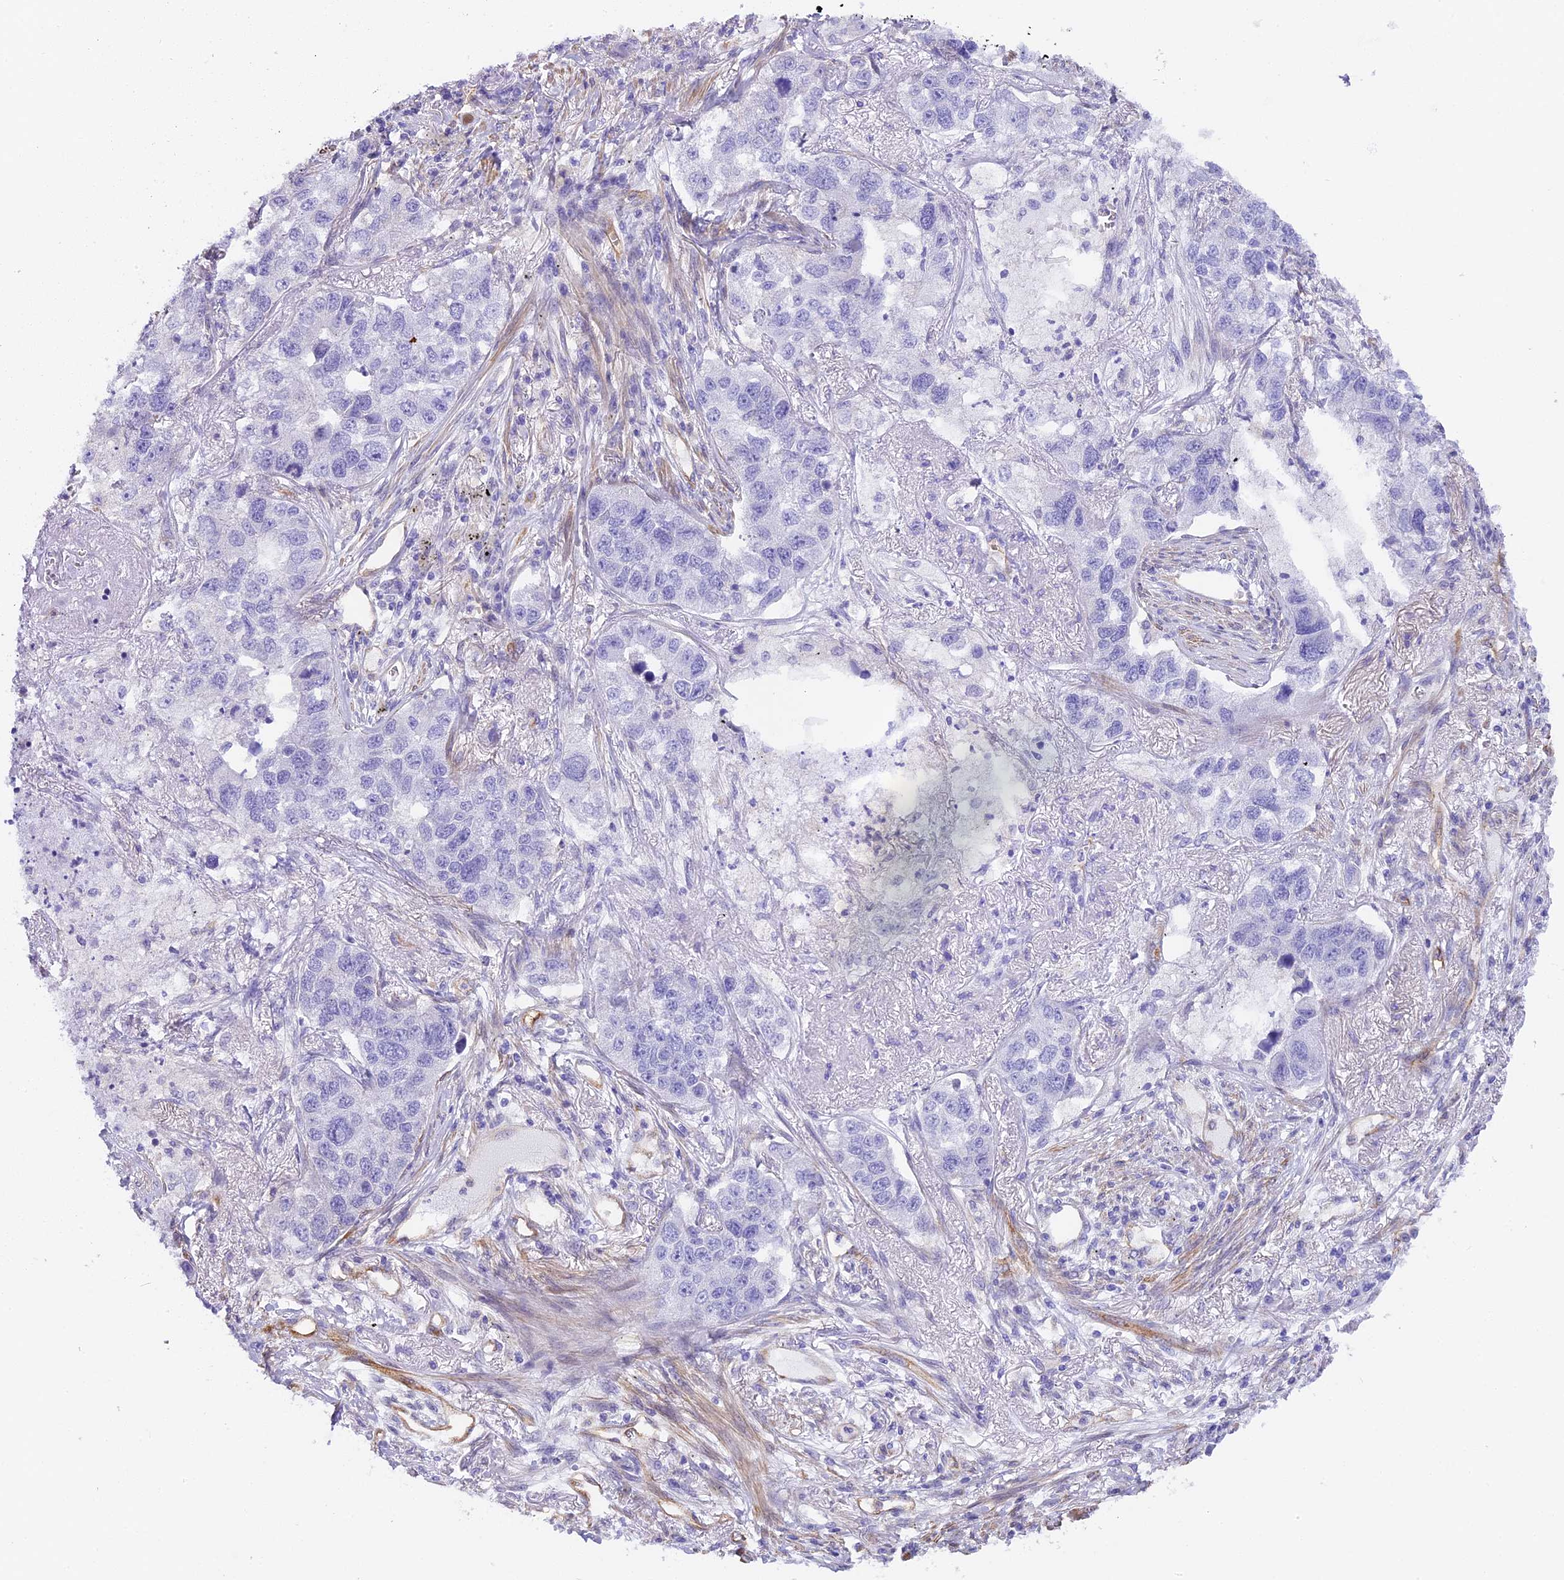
{"staining": {"intensity": "negative", "quantity": "none", "location": "none"}, "tissue": "lung cancer", "cell_type": "Tumor cells", "image_type": "cancer", "snomed": [{"axis": "morphology", "description": "Adenocarcinoma, NOS"}, {"axis": "topography", "description": "Lung"}], "caption": "Tumor cells show no significant positivity in lung cancer. (DAB (3,3'-diaminobenzidine) immunohistochemistry visualized using brightfield microscopy, high magnification).", "gene": "HOMER3", "patient": {"sex": "male", "age": 49}}